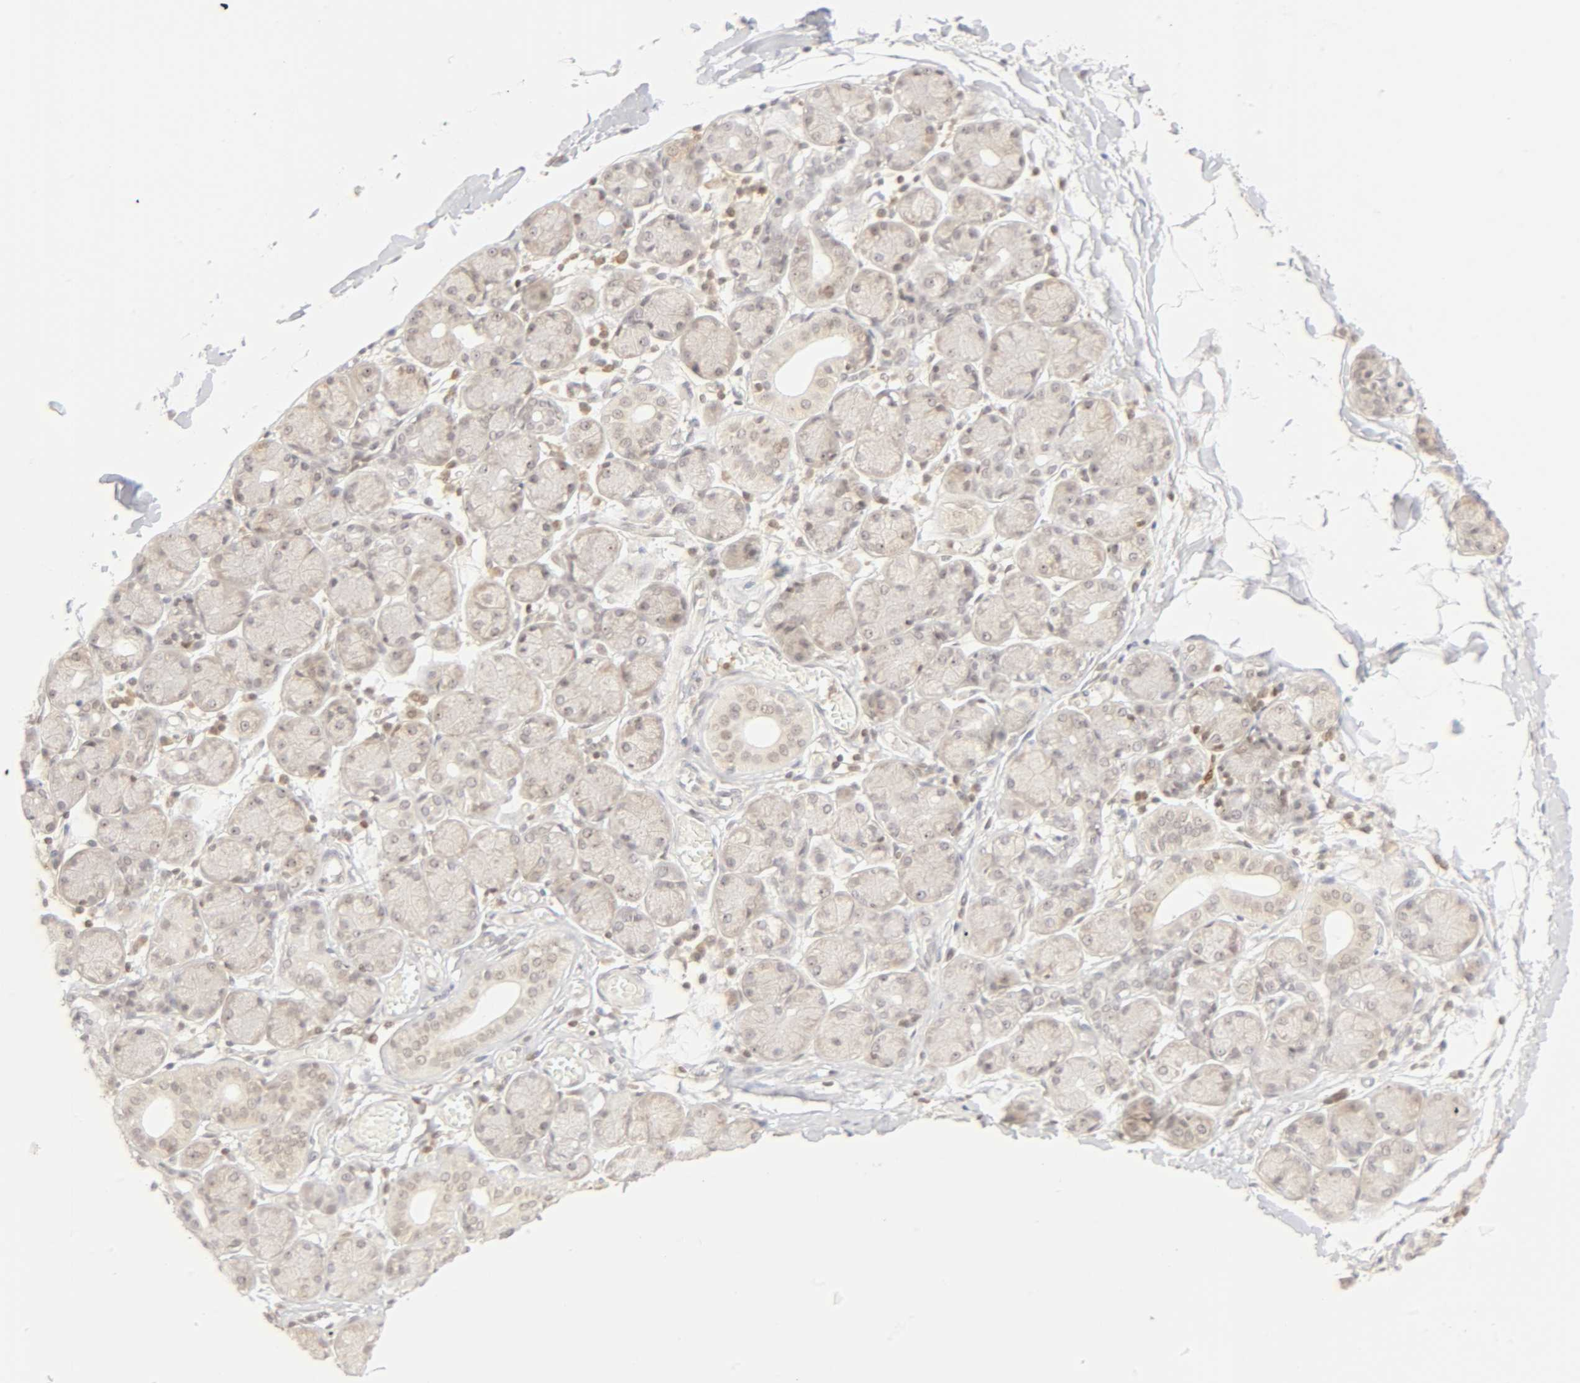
{"staining": {"intensity": "negative", "quantity": "none", "location": "none"}, "tissue": "salivary gland", "cell_type": "Glandular cells", "image_type": "normal", "snomed": [{"axis": "morphology", "description": "Normal tissue, NOS"}, {"axis": "topography", "description": "Salivary gland"}], "caption": "IHC of unremarkable human salivary gland exhibits no staining in glandular cells.", "gene": "KIF2A", "patient": {"sex": "female", "age": 24}}